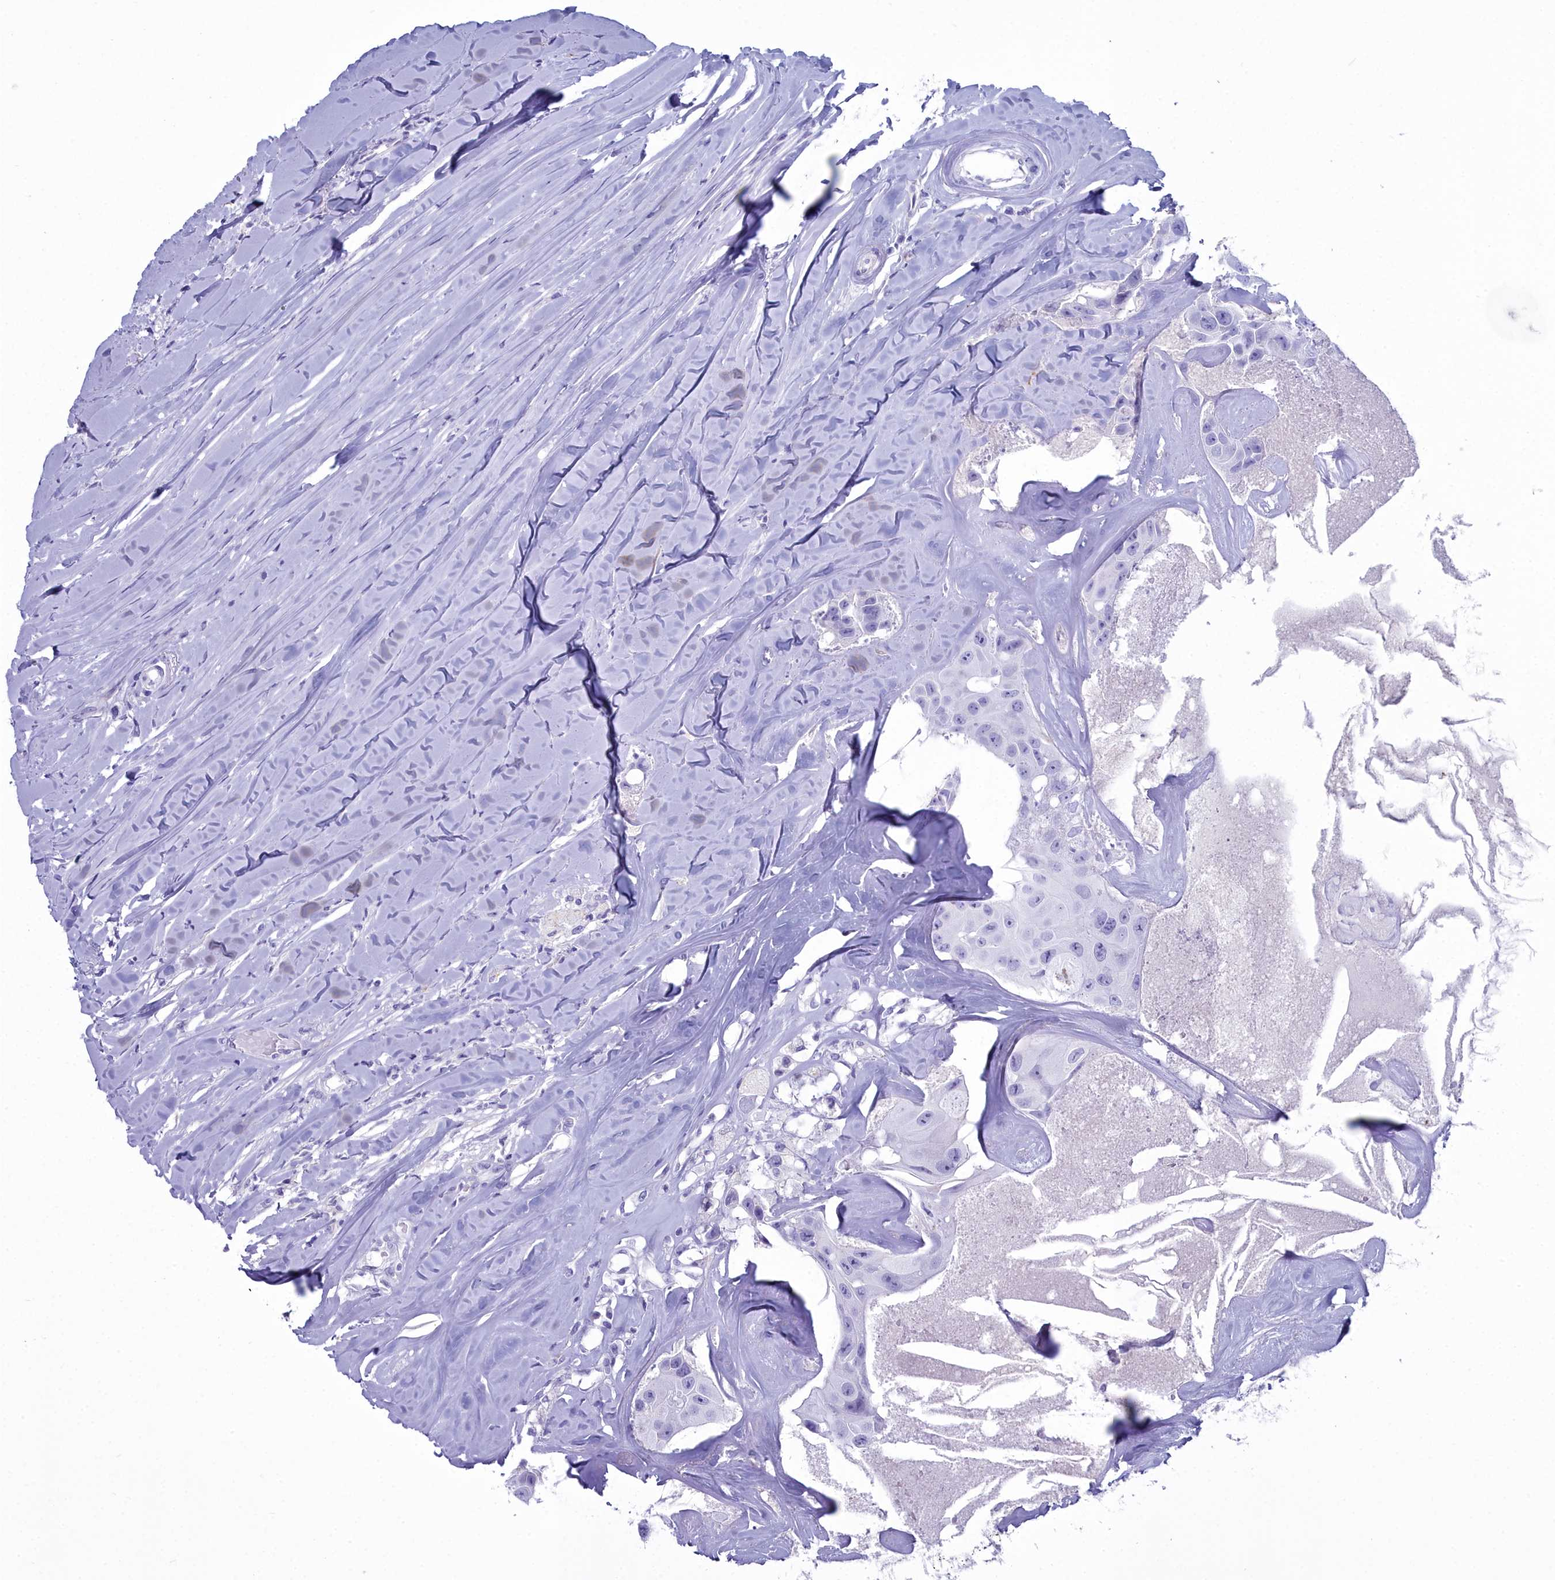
{"staining": {"intensity": "negative", "quantity": "none", "location": "none"}, "tissue": "head and neck cancer", "cell_type": "Tumor cells", "image_type": "cancer", "snomed": [{"axis": "morphology", "description": "Adenocarcinoma, NOS"}, {"axis": "morphology", "description": "Adenocarcinoma, metastatic, NOS"}, {"axis": "topography", "description": "Head-Neck"}], "caption": "Immunohistochemistry (IHC) micrograph of neoplastic tissue: head and neck cancer stained with DAB reveals no significant protein staining in tumor cells.", "gene": "MAP6", "patient": {"sex": "male", "age": 75}}